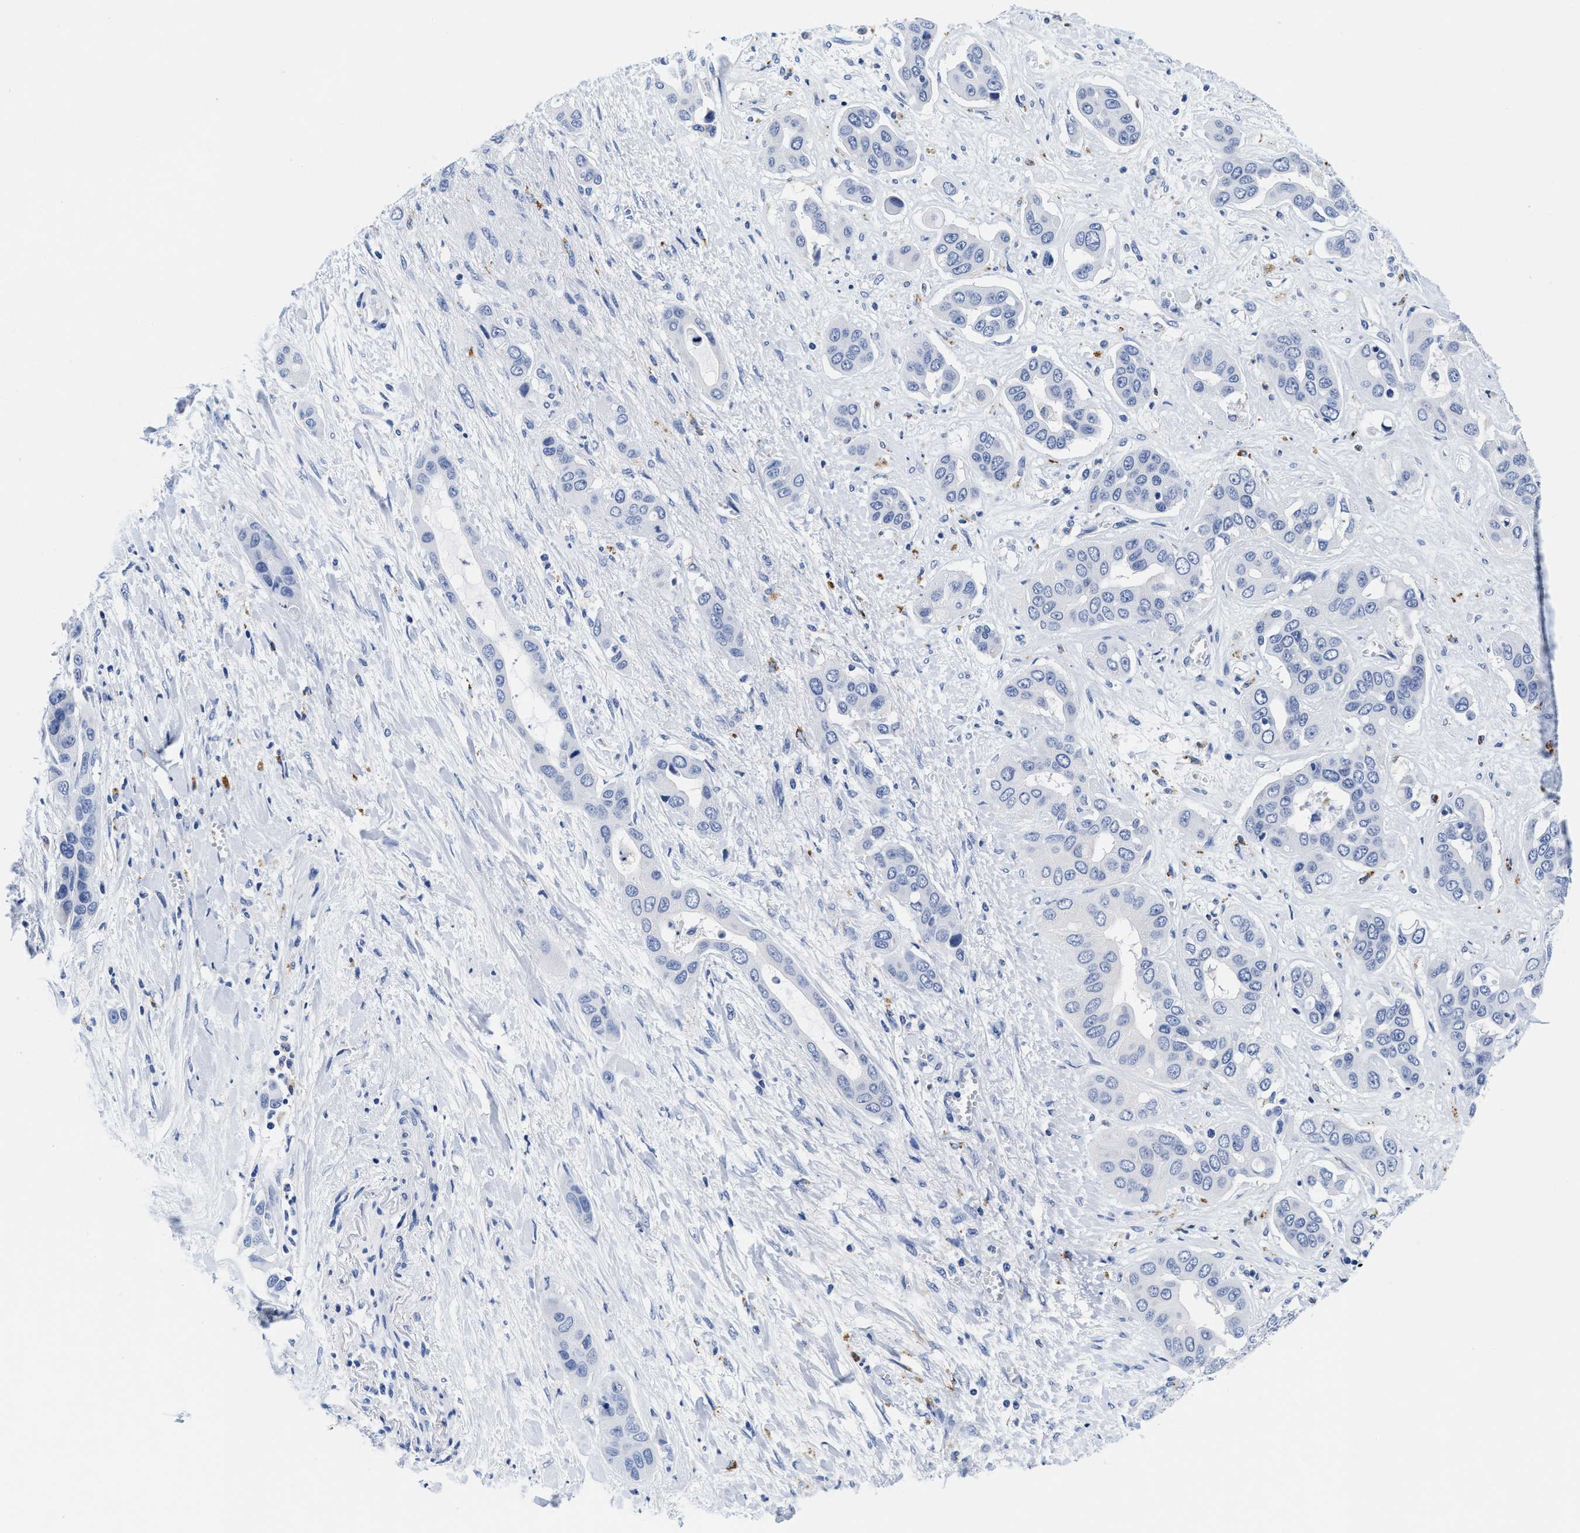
{"staining": {"intensity": "negative", "quantity": "none", "location": "none"}, "tissue": "liver cancer", "cell_type": "Tumor cells", "image_type": "cancer", "snomed": [{"axis": "morphology", "description": "Cholangiocarcinoma"}, {"axis": "topography", "description": "Liver"}], "caption": "Tumor cells are negative for protein expression in human cholangiocarcinoma (liver). The staining is performed using DAB (3,3'-diaminobenzidine) brown chromogen with nuclei counter-stained in using hematoxylin.", "gene": "TTC3", "patient": {"sex": "female", "age": 52}}